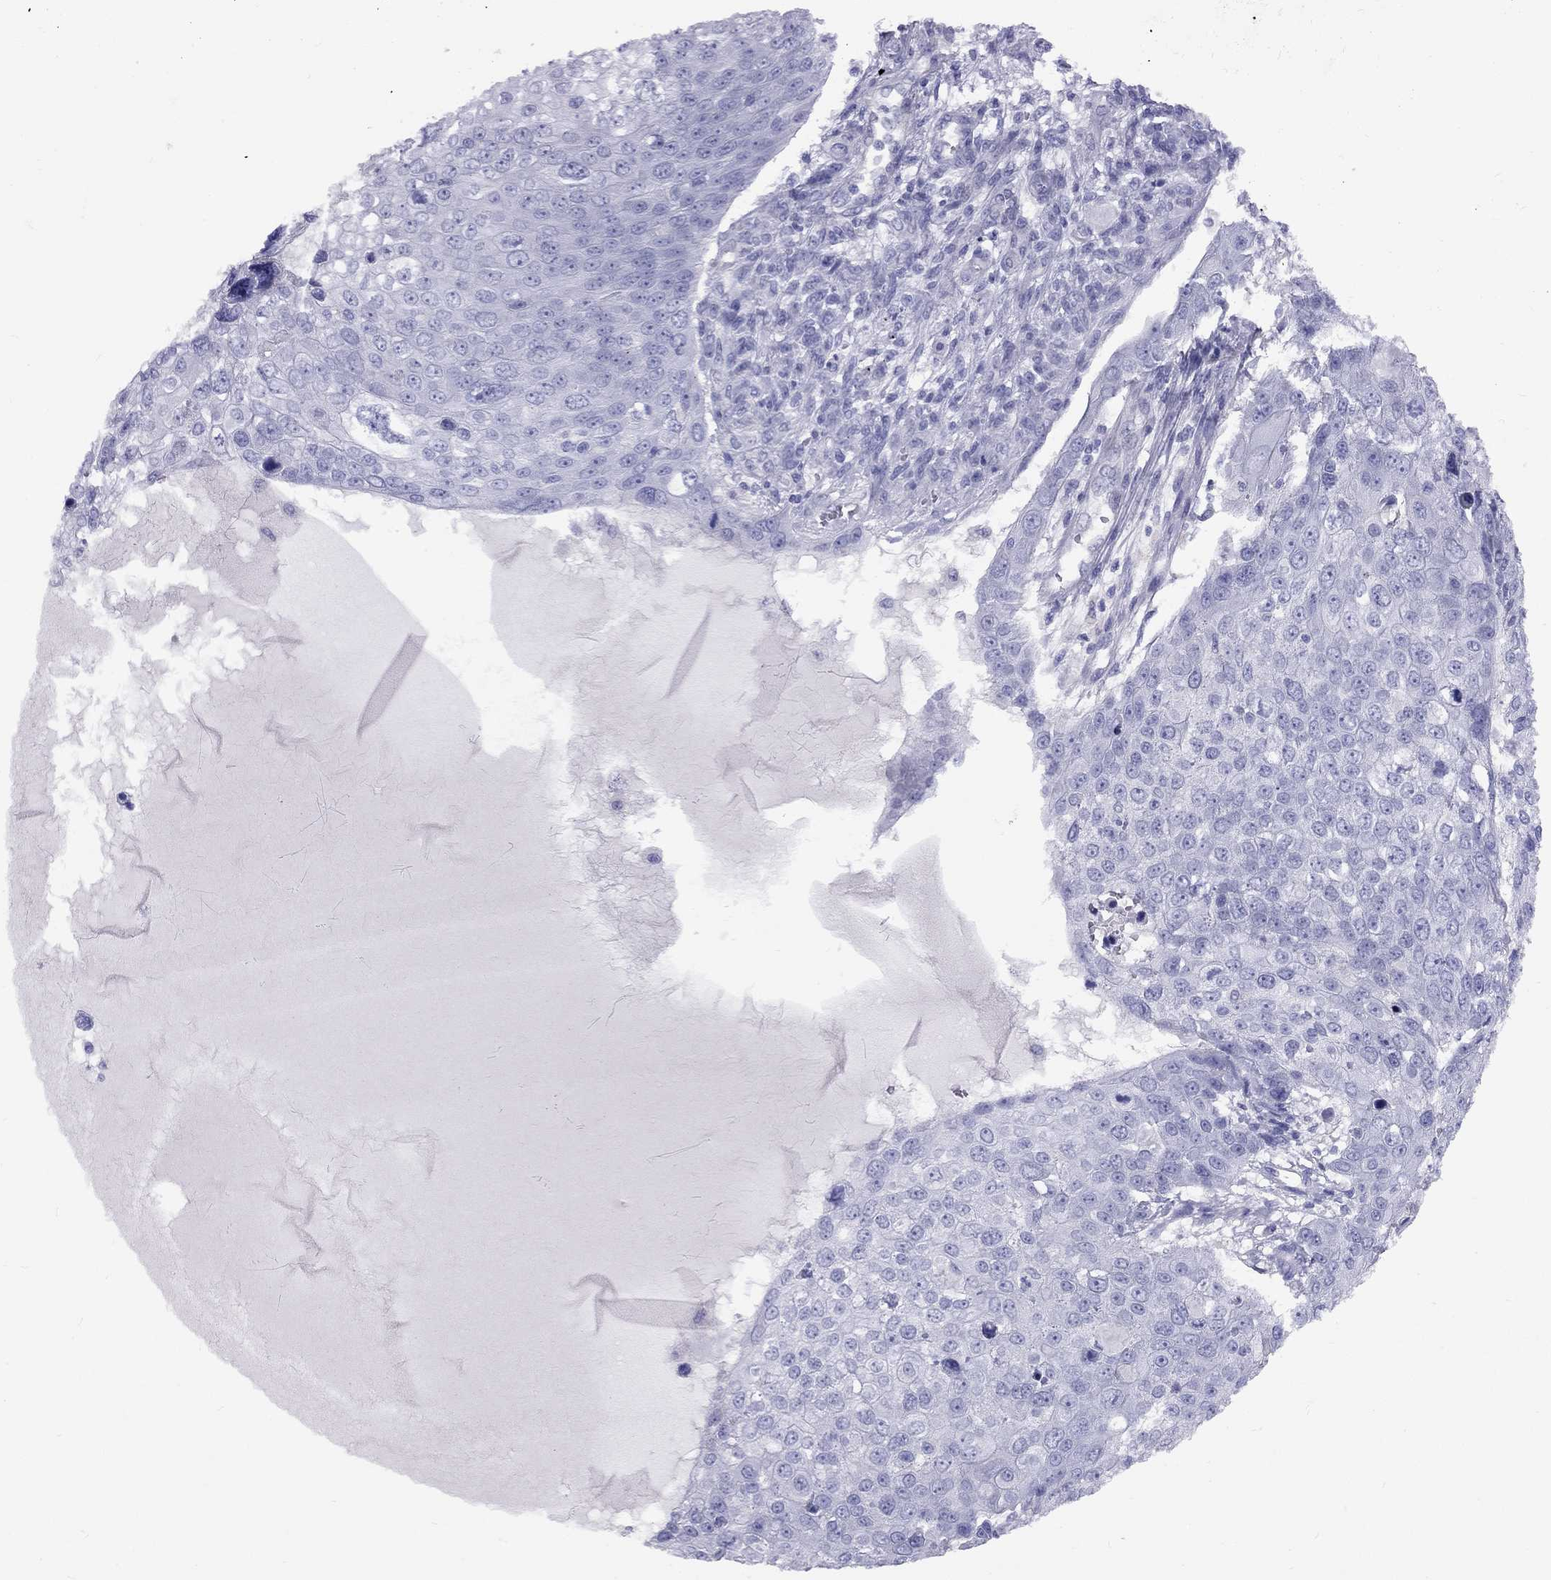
{"staining": {"intensity": "negative", "quantity": "none", "location": "none"}, "tissue": "skin cancer", "cell_type": "Tumor cells", "image_type": "cancer", "snomed": [{"axis": "morphology", "description": "Squamous cell carcinoma, NOS"}, {"axis": "topography", "description": "Skin"}], "caption": "Tumor cells are negative for brown protein staining in skin squamous cell carcinoma.", "gene": "FSCN3", "patient": {"sex": "male", "age": 71}}